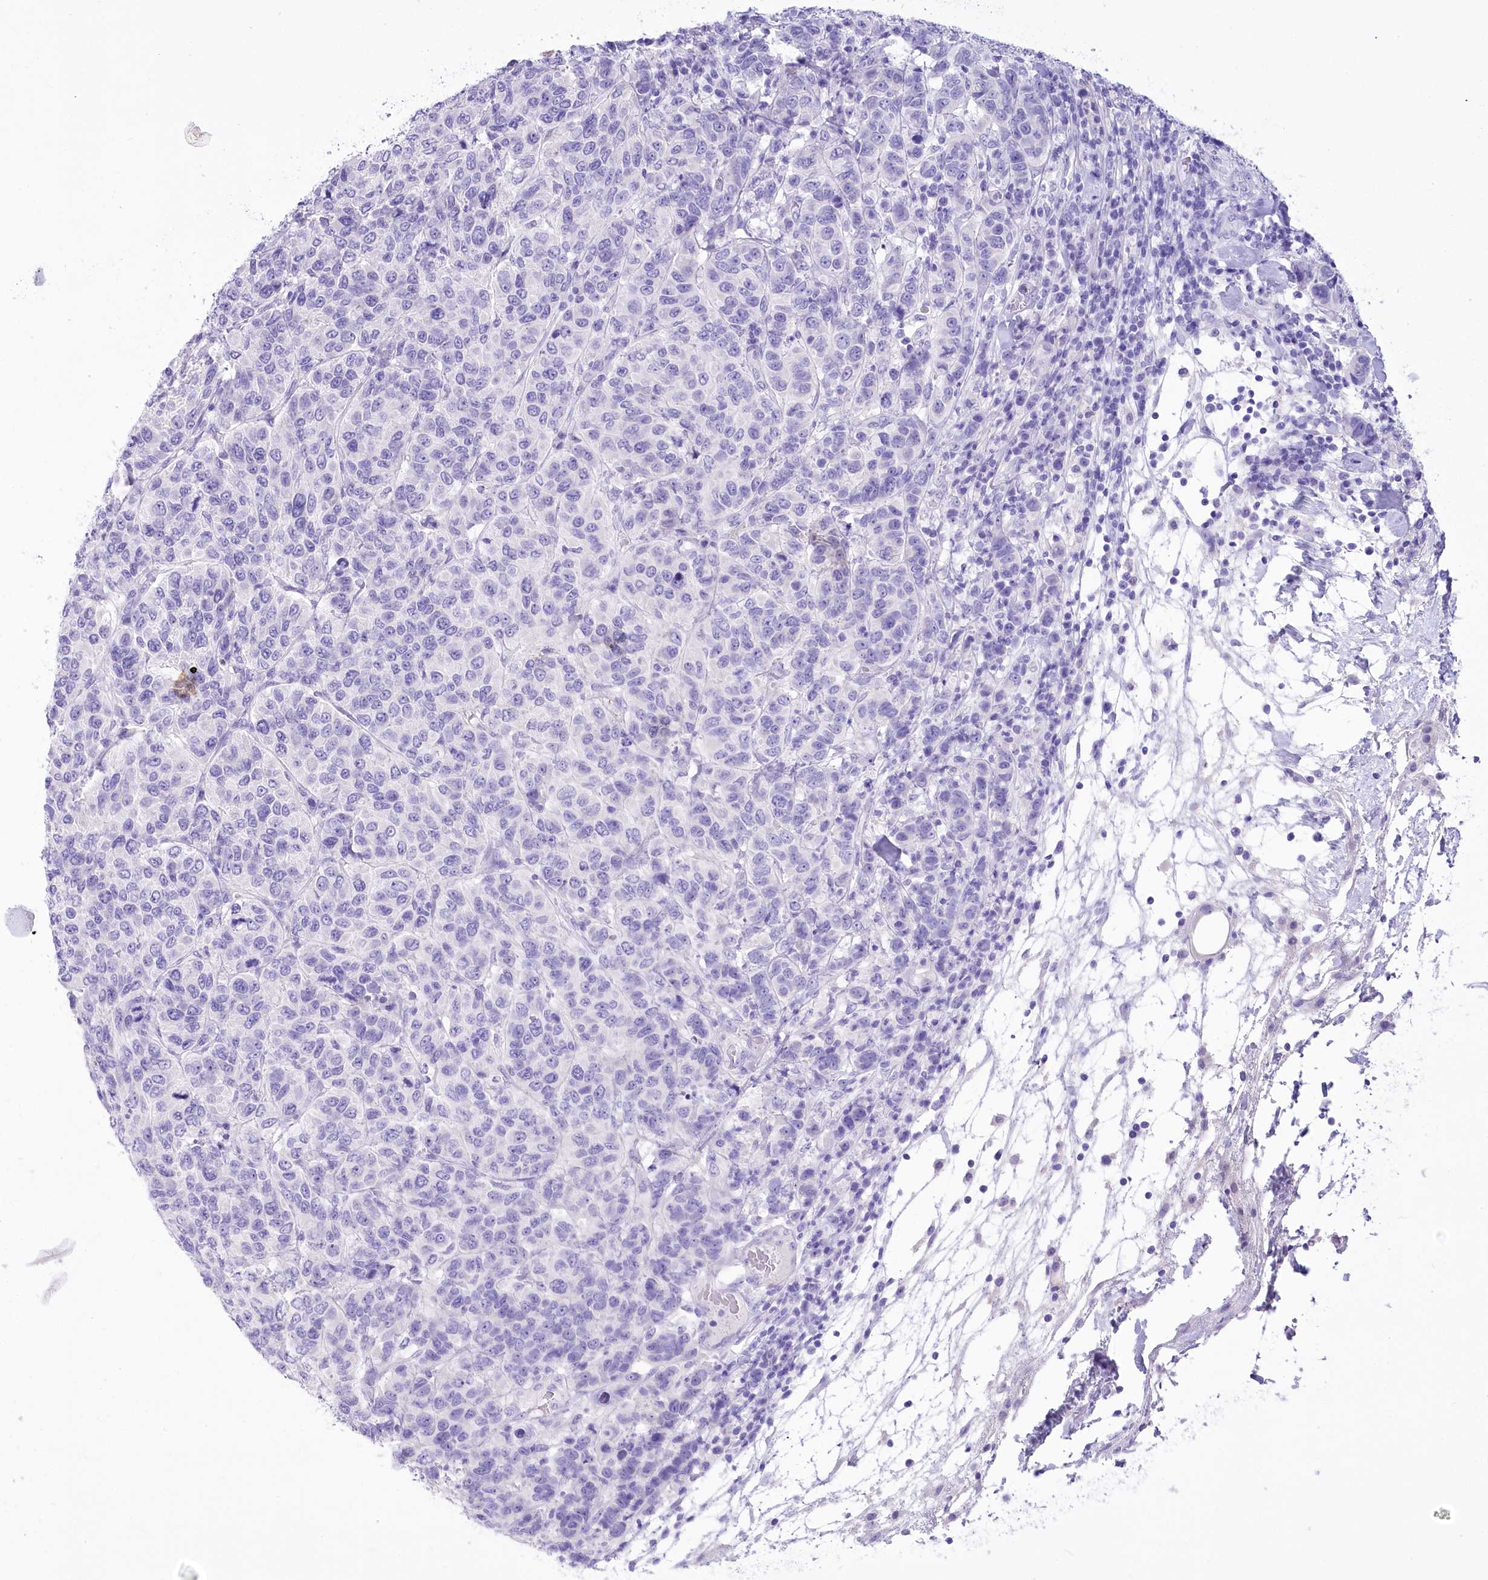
{"staining": {"intensity": "negative", "quantity": "none", "location": "none"}, "tissue": "breast cancer", "cell_type": "Tumor cells", "image_type": "cancer", "snomed": [{"axis": "morphology", "description": "Duct carcinoma"}, {"axis": "topography", "description": "Breast"}], "caption": "There is no significant expression in tumor cells of breast cancer.", "gene": "PBLD", "patient": {"sex": "female", "age": 55}}